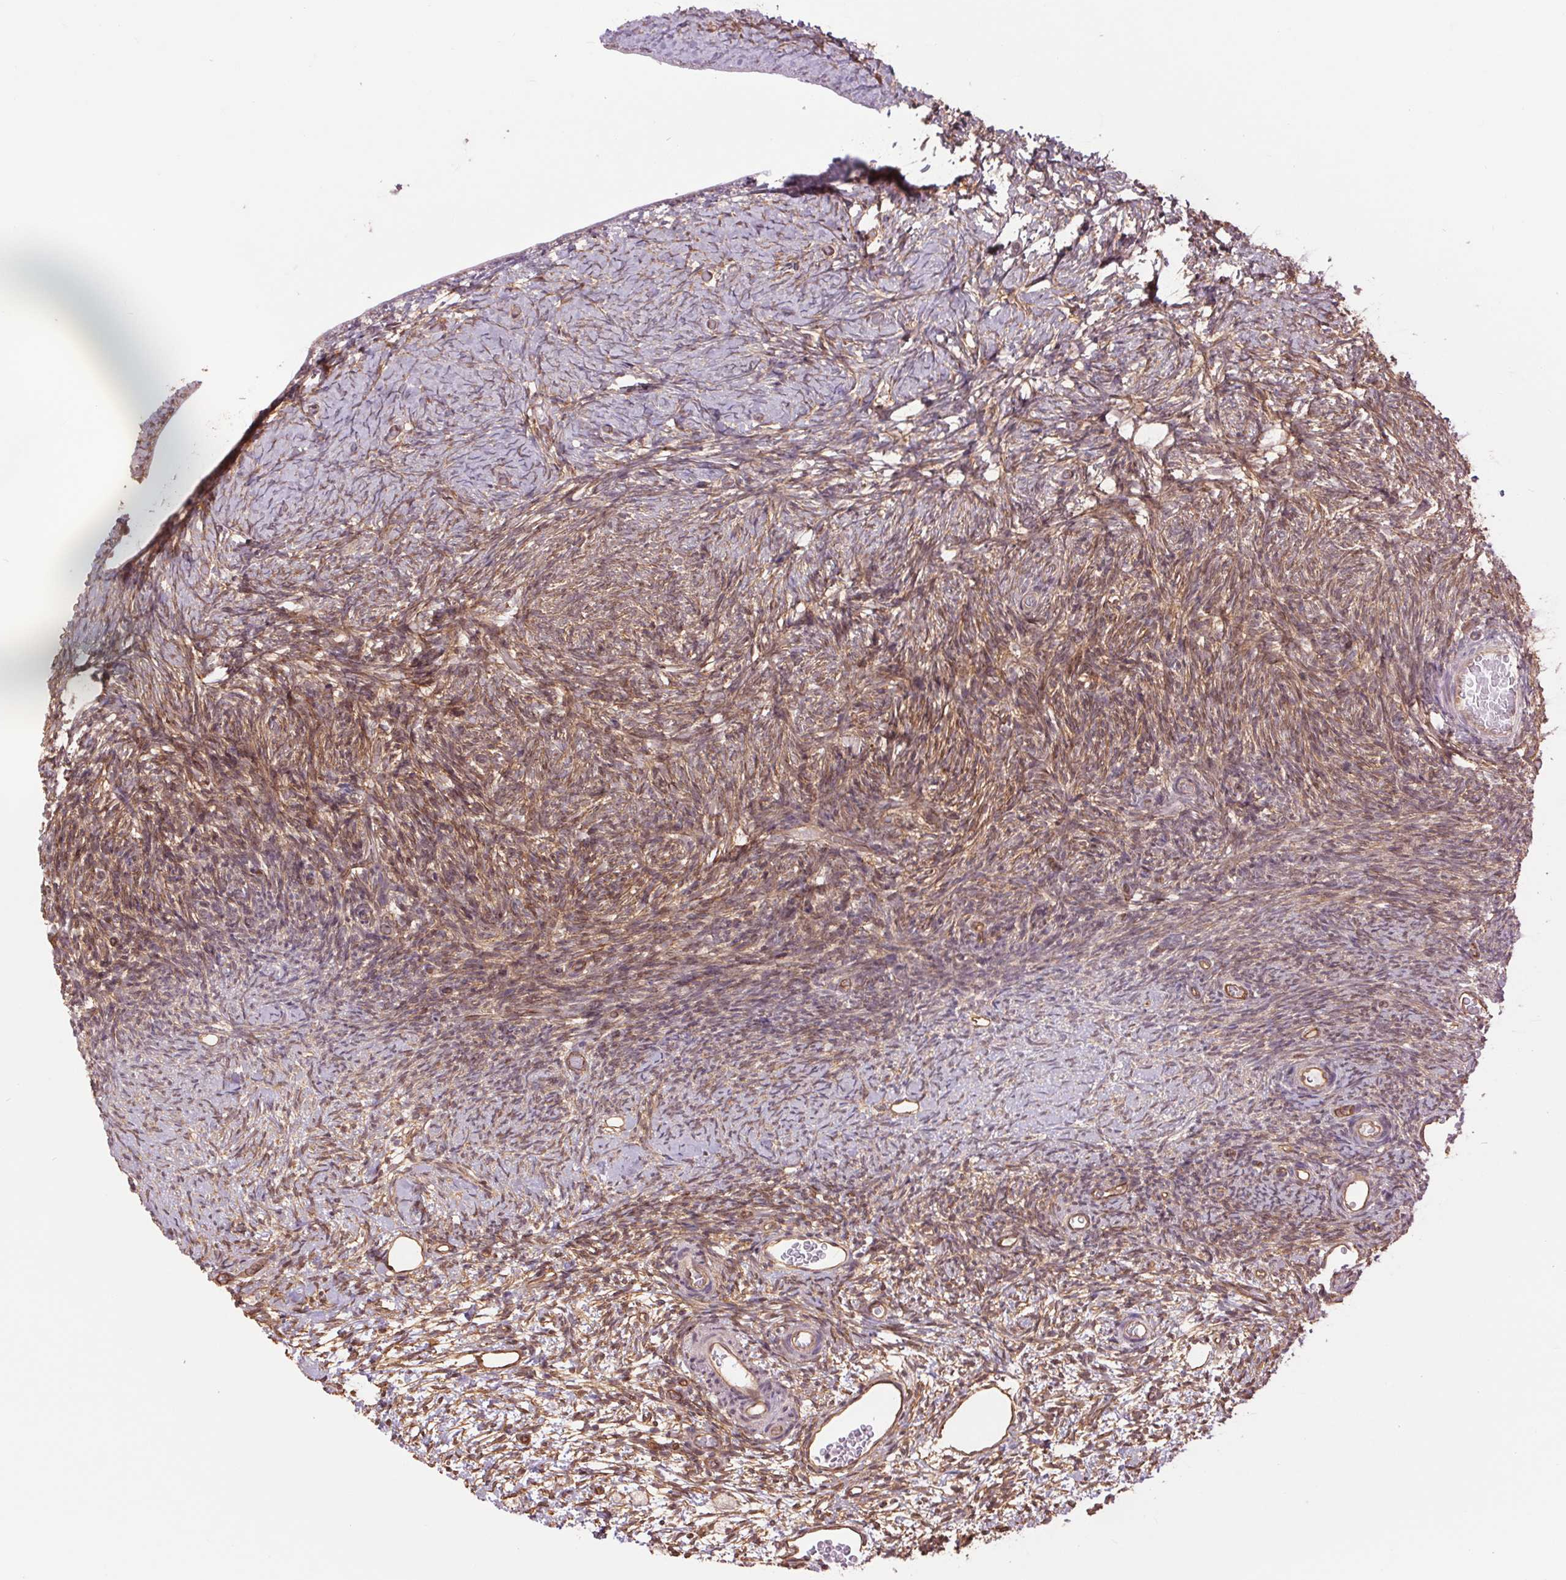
{"staining": {"intensity": "negative", "quantity": "none", "location": "none"}, "tissue": "ovary", "cell_type": "Follicle cells", "image_type": "normal", "snomed": [{"axis": "morphology", "description": "Normal tissue, NOS"}, {"axis": "topography", "description": "Ovary"}], "caption": "Immunohistochemistry (IHC) histopathology image of normal ovary: ovary stained with DAB displays no significant protein expression in follicle cells.", "gene": "PALM", "patient": {"sex": "female", "age": 39}}